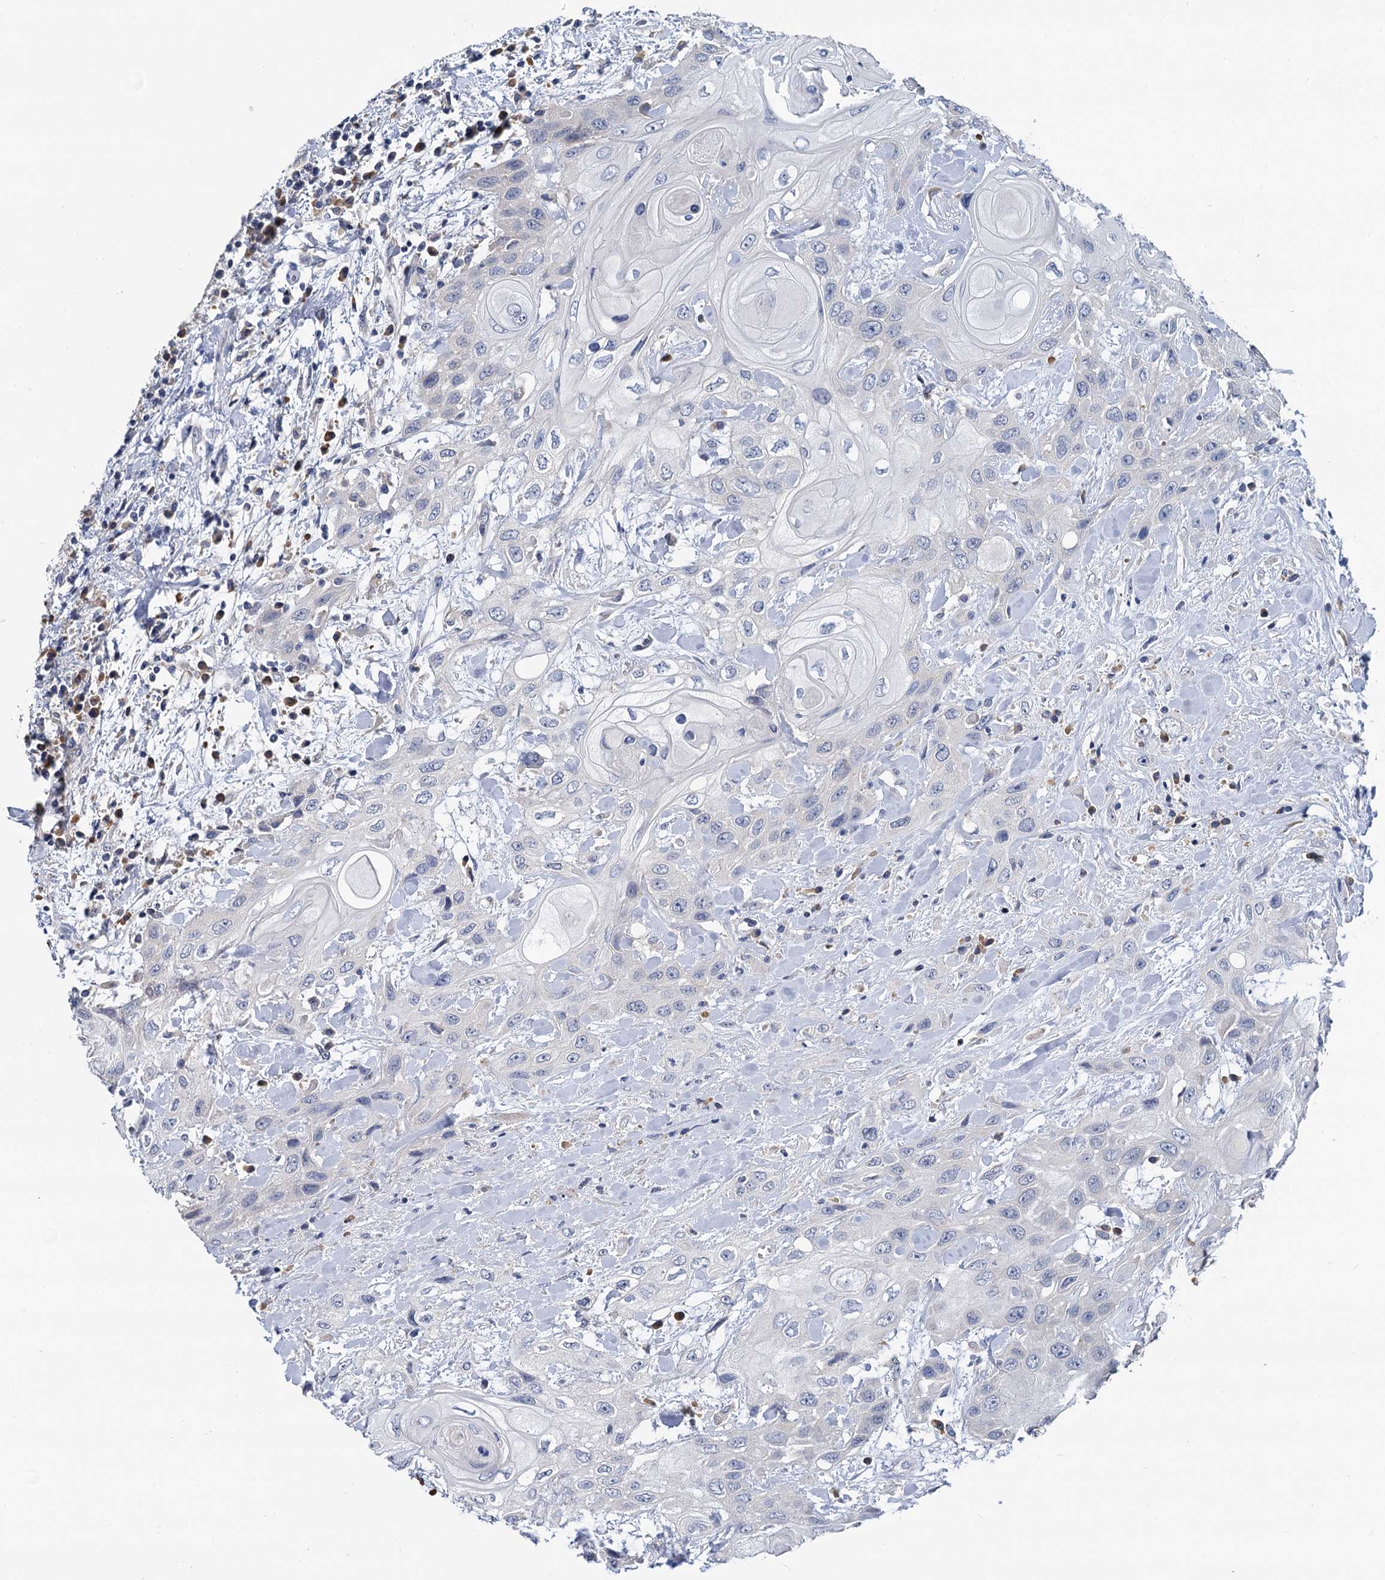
{"staining": {"intensity": "negative", "quantity": "none", "location": "none"}, "tissue": "head and neck cancer", "cell_type": "Tumor cells", "image_type": "cancer", "snomed": [{"axis": "morphology", "description": "Squamous cell carcinoma, NOS"}, {"axis": "topography", "description": "Head-Neck"}], "caption": "Head and neck cancer (squamous cell carcinoma) stained for a protein using immunohistochemistry (IHC) demonstrates no positivity tumor cells.", "gene": "ANKRD42", "patient": {"sex": "female", "age": 43}}